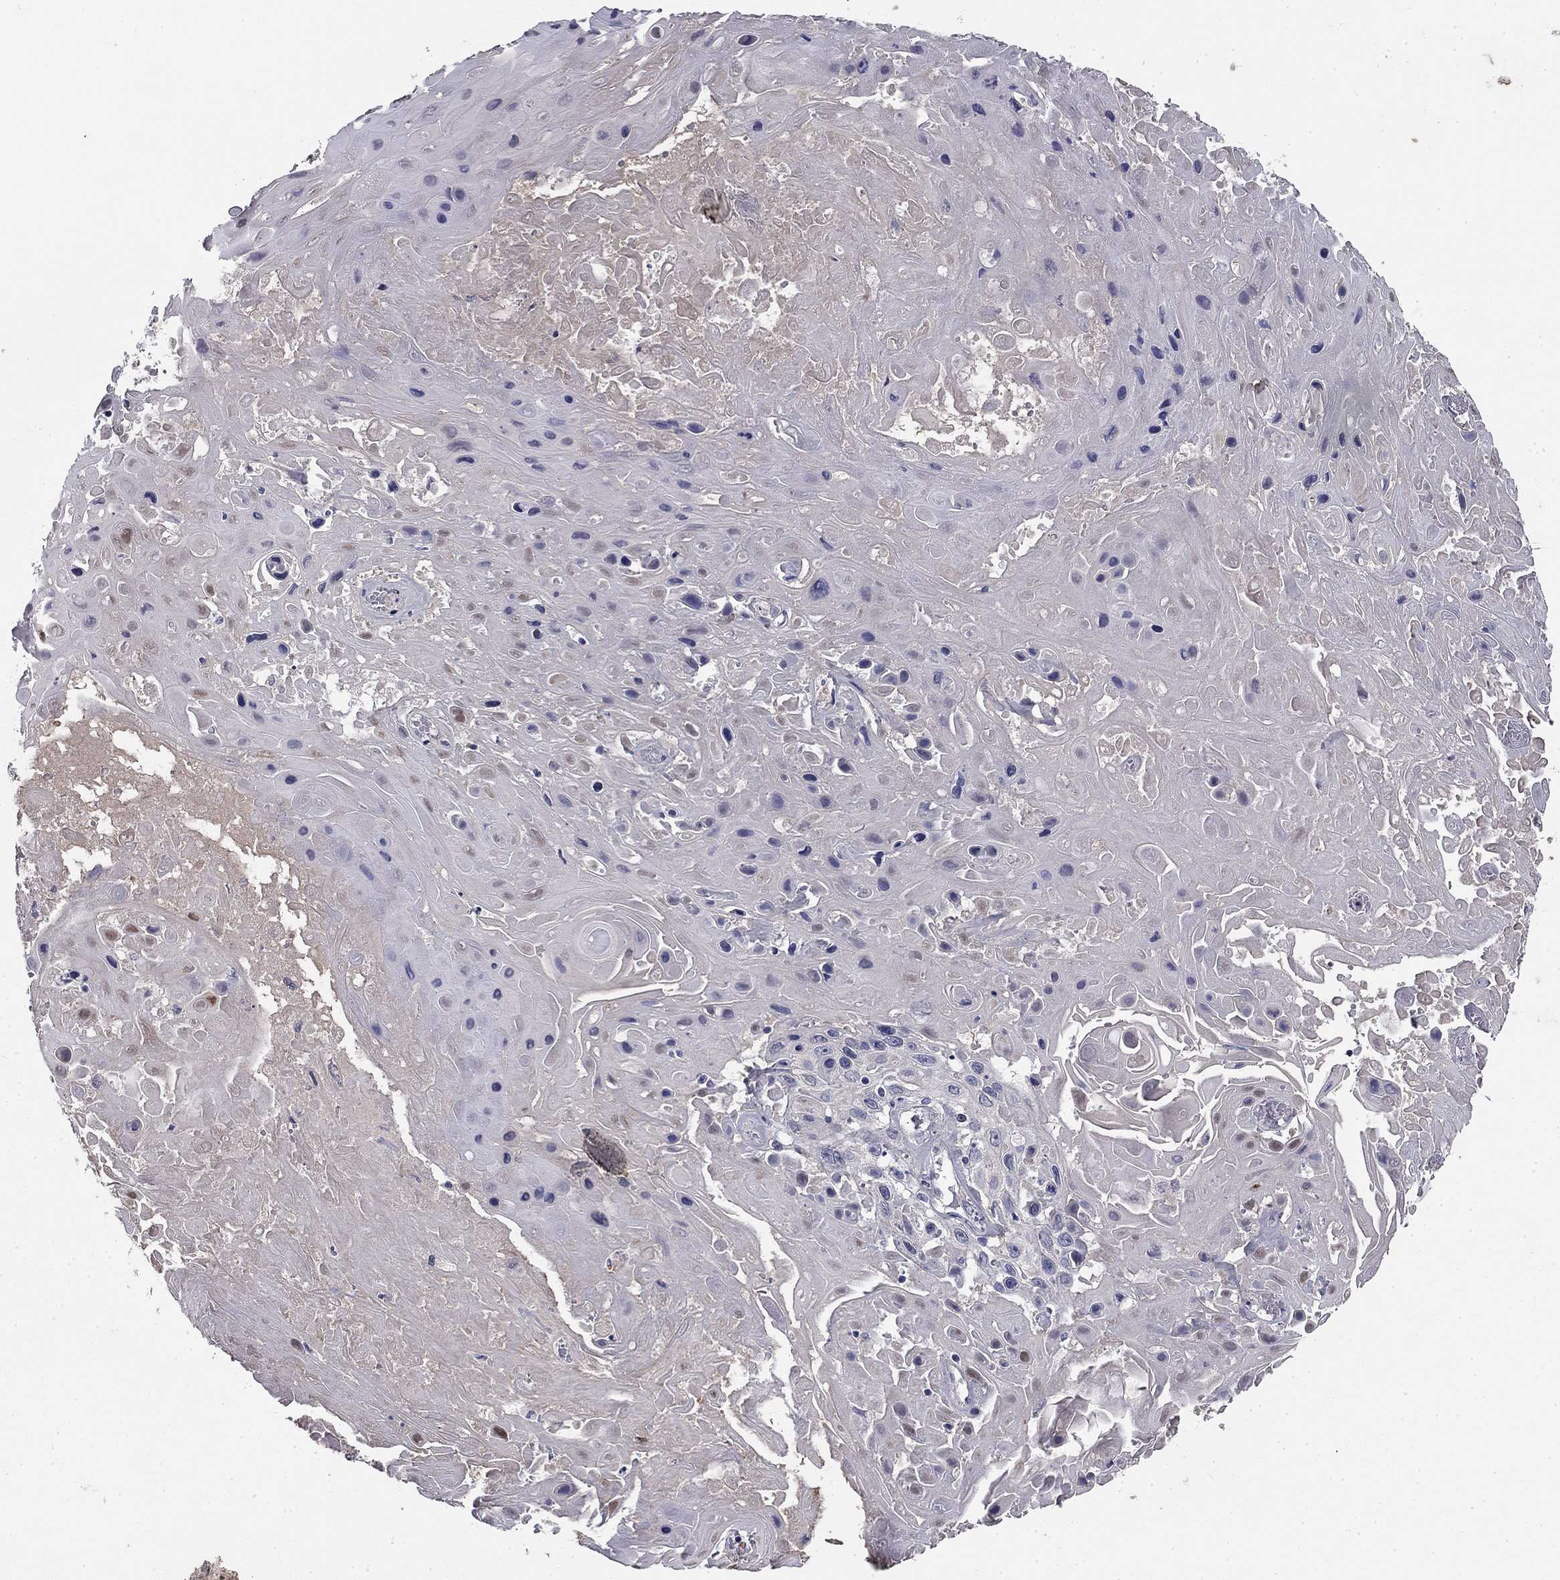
{"staining": {"intensity": "negative", "quantity": "none", "location": "none"}, "tissue": "skin cancer", "cell_type": "Tumor cells", "image_type": "cancer", "snomed": [{"axis": "morphology", "description": "Squamous cell carcinoma, NOS"}, {"axis": "topography", "description": "Skin"}], "caption": "An image of human skin cancer is negative for staining in tumor cells.", "gene": "COL2A1", "patient": {"sex": "male", "age": 82}}